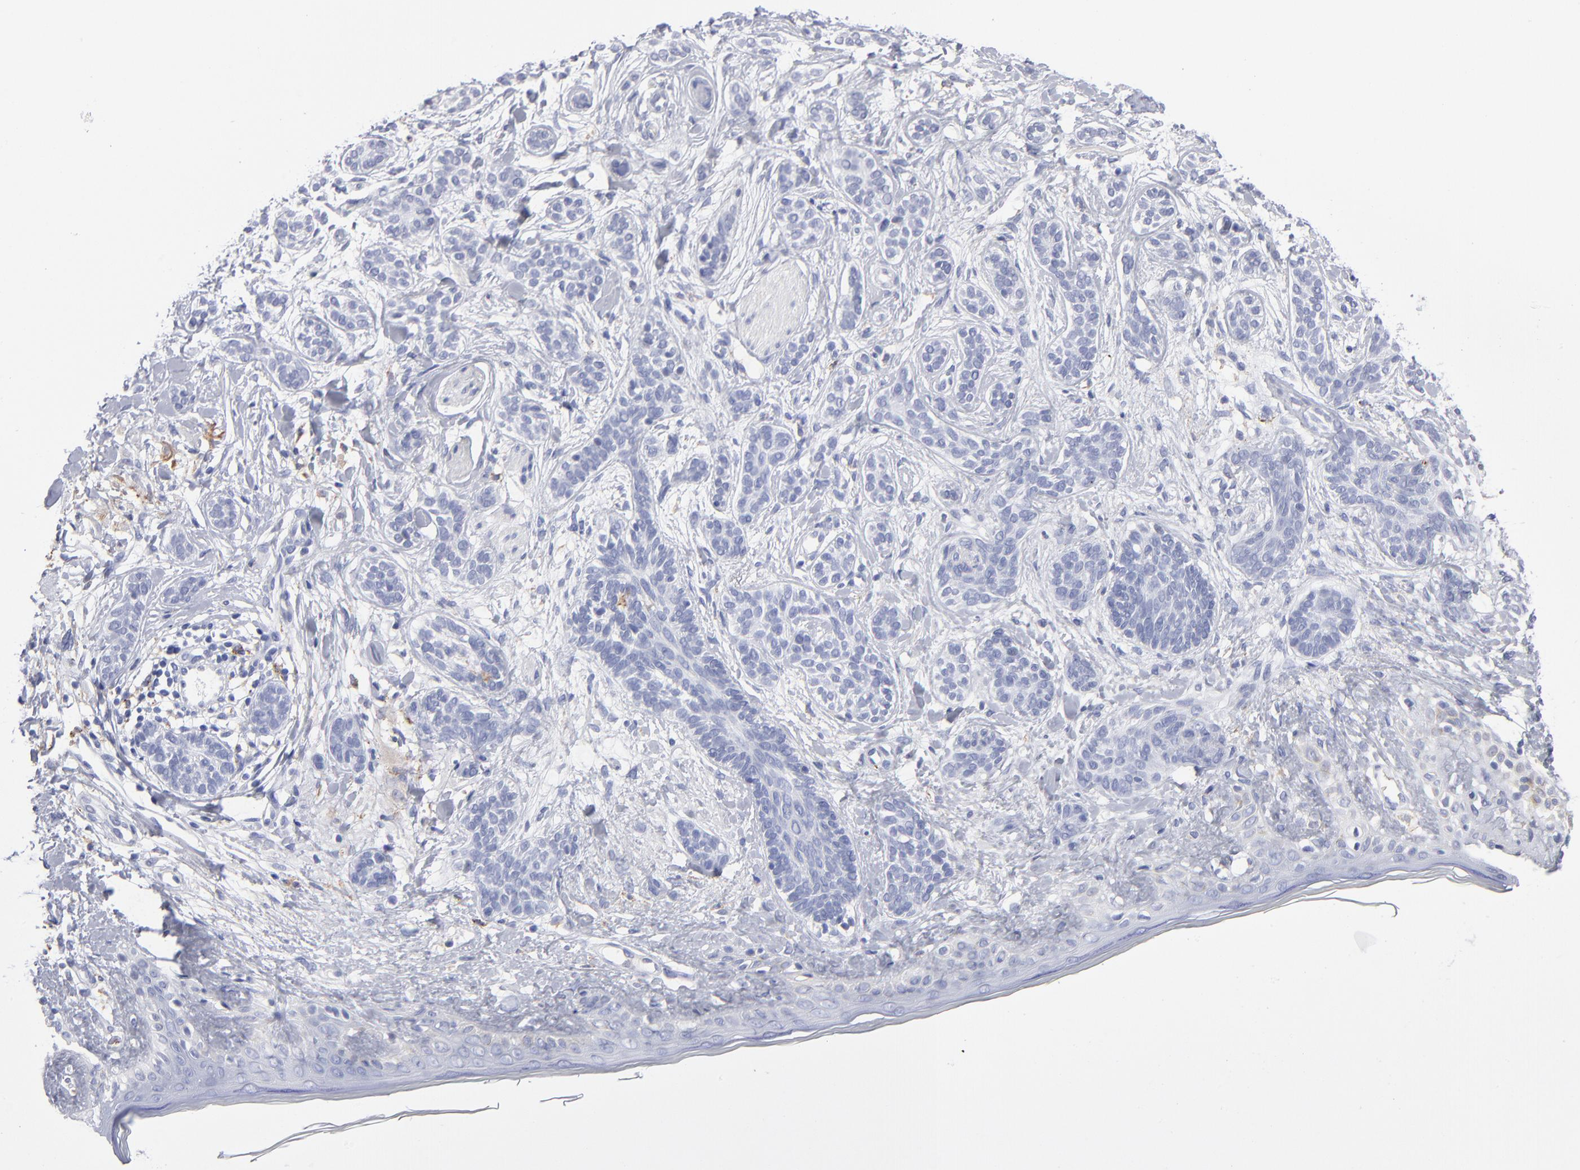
{"staining": {"intensity": "negative", "quantity": "none", "location": "none"}, "tissue": "skin cancer", "cell_type": "Tumor cells", "image_type": "cancer", "snomed": [{"axis": "morphology", "description": "Normal tissue, NOS"}, {"axis": "morphology", "description": "Basal cell carcinoma"}, {"axis": "topography", "description": "Skin"}], "caption": "Immunohistochemical staining of human skin basal cell carcinoma shows no significant positivity in tumor cells.", "gene": "CD180", "patient": {"sex": "male", "age": 63}}